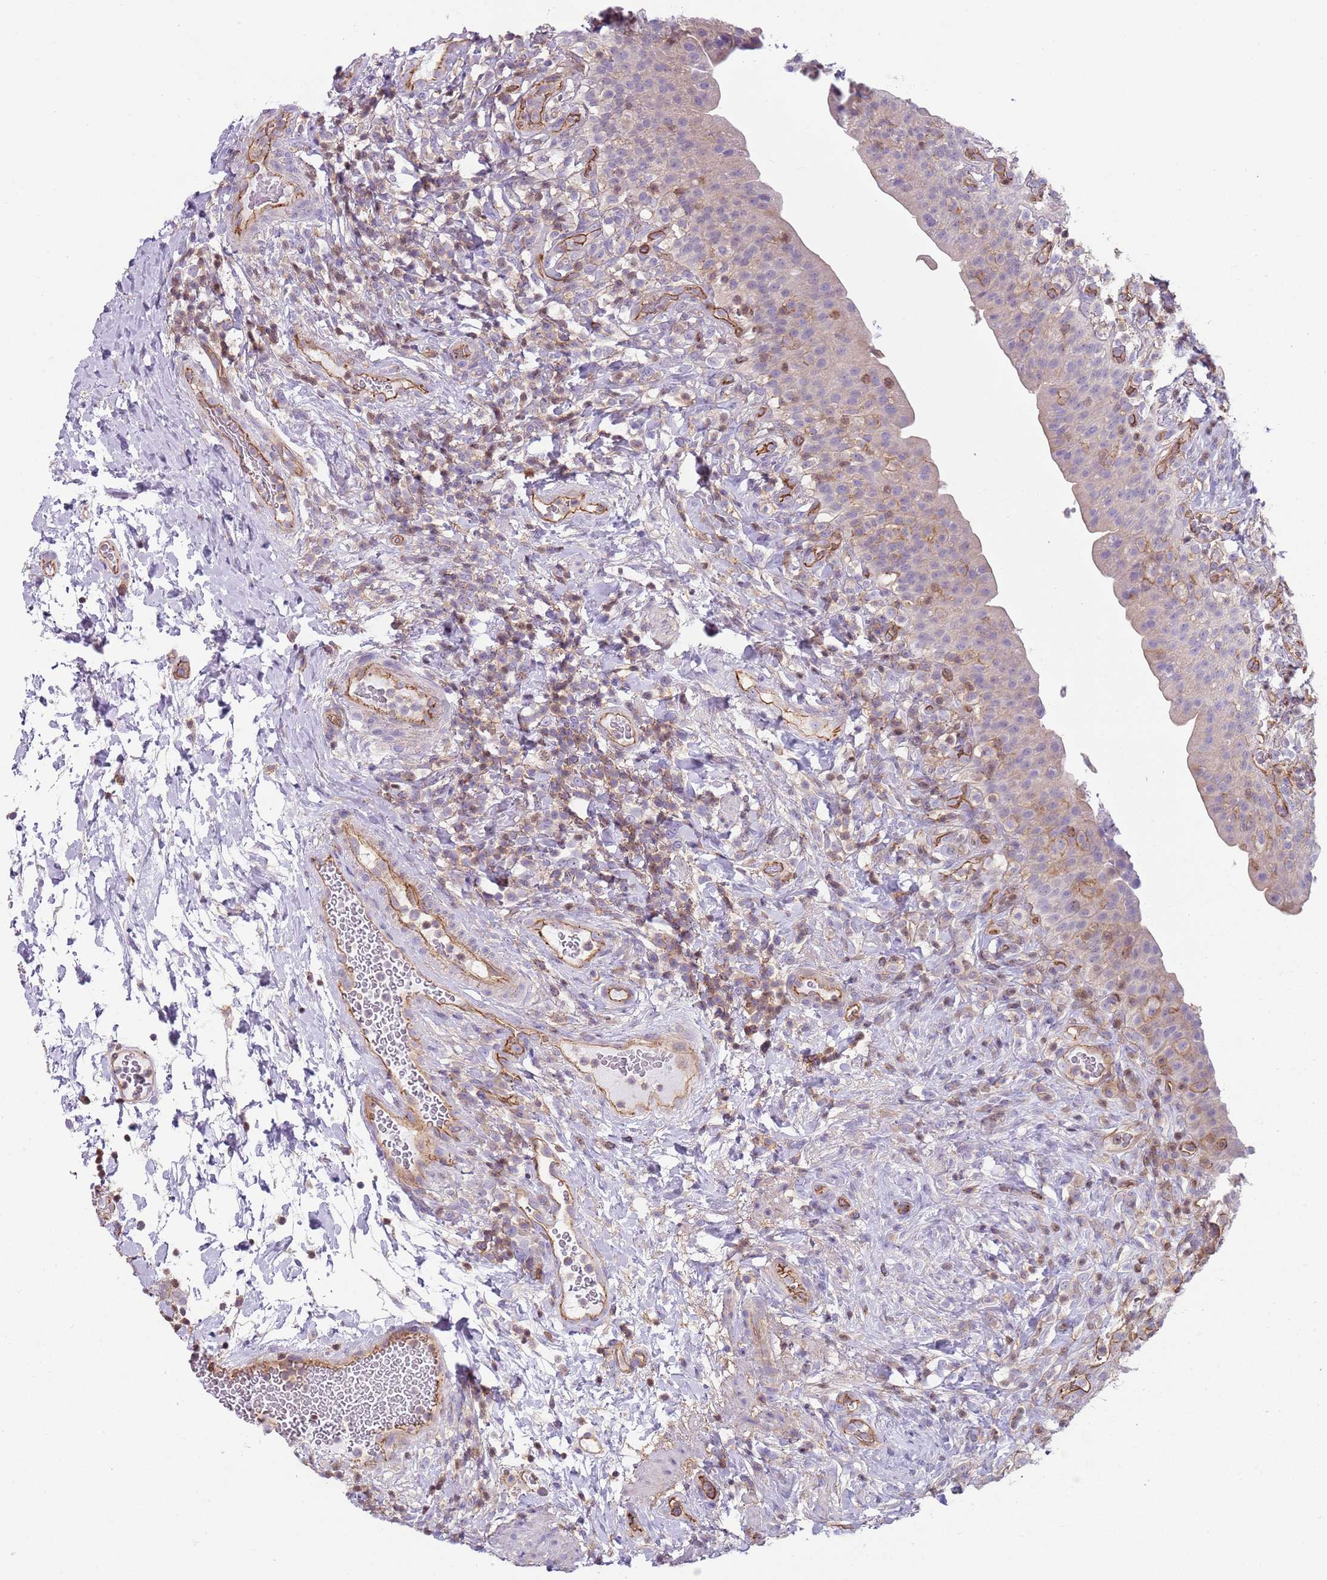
{"staining": {"intensity": "negative", "quantity": "none", "location": "none"}, "tissue": "urinary bladder", "cell_type": "Urothelial cells", "image_type": "normal", "snomed": [{"axis": "morphology", "description": "Normal tissue, NOS"}, {"axis": "morphology", "description": "Inflammation, NOS"}, {"axis": "topography", "description": "Urinary bladder"}], "caption": "This photomicrograph is of normal urinary bladder stained with immunohistochemistry to label a protein in brown with the nuclei are counter-stained blue. There is no expression in urothelial cells.", "gene": "GNAI1", "patient": {"sex": "male", "age": 64}}